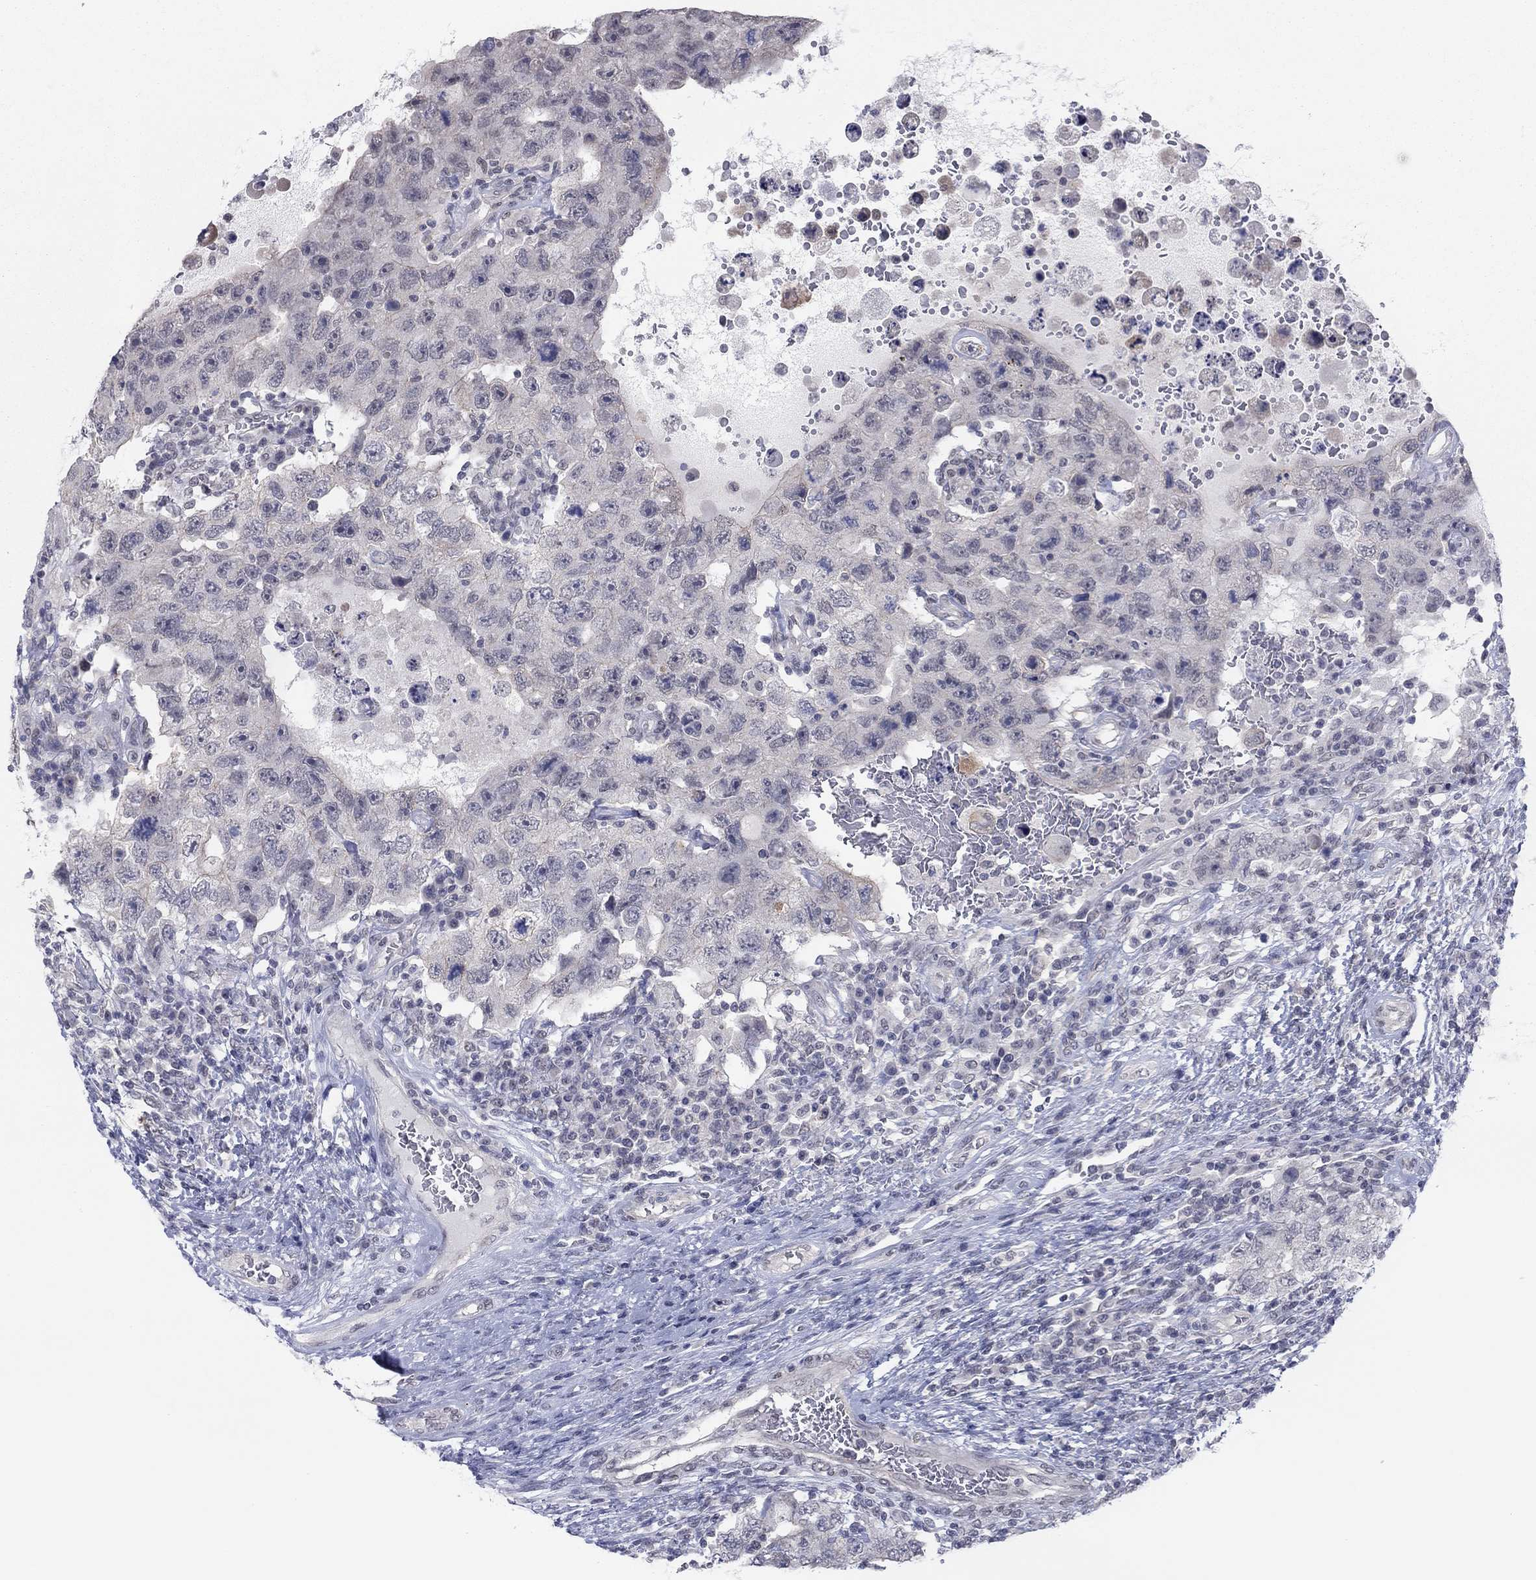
{"staining": {"intensity": "negative", "quantity": "none", "location": "none"}, "tissue": "testis cancer", "cell_type": "Tumor cells", "image_type": "cancer", "snomed": [{"axis": "morphology", "description": "Carcinoma, Embryonal, NOS"}, {"axis": "topography", "description": "Testis"}], "caption": "Micrograph shows no protein expression in tumor cells of testis embryonal carcinoma tissue. (DAB immunohistochemistry (IHC) with hematoxylin counter stain).", "gene": "SLC22A2", "patient": {"sex": "male", "age": 26}}